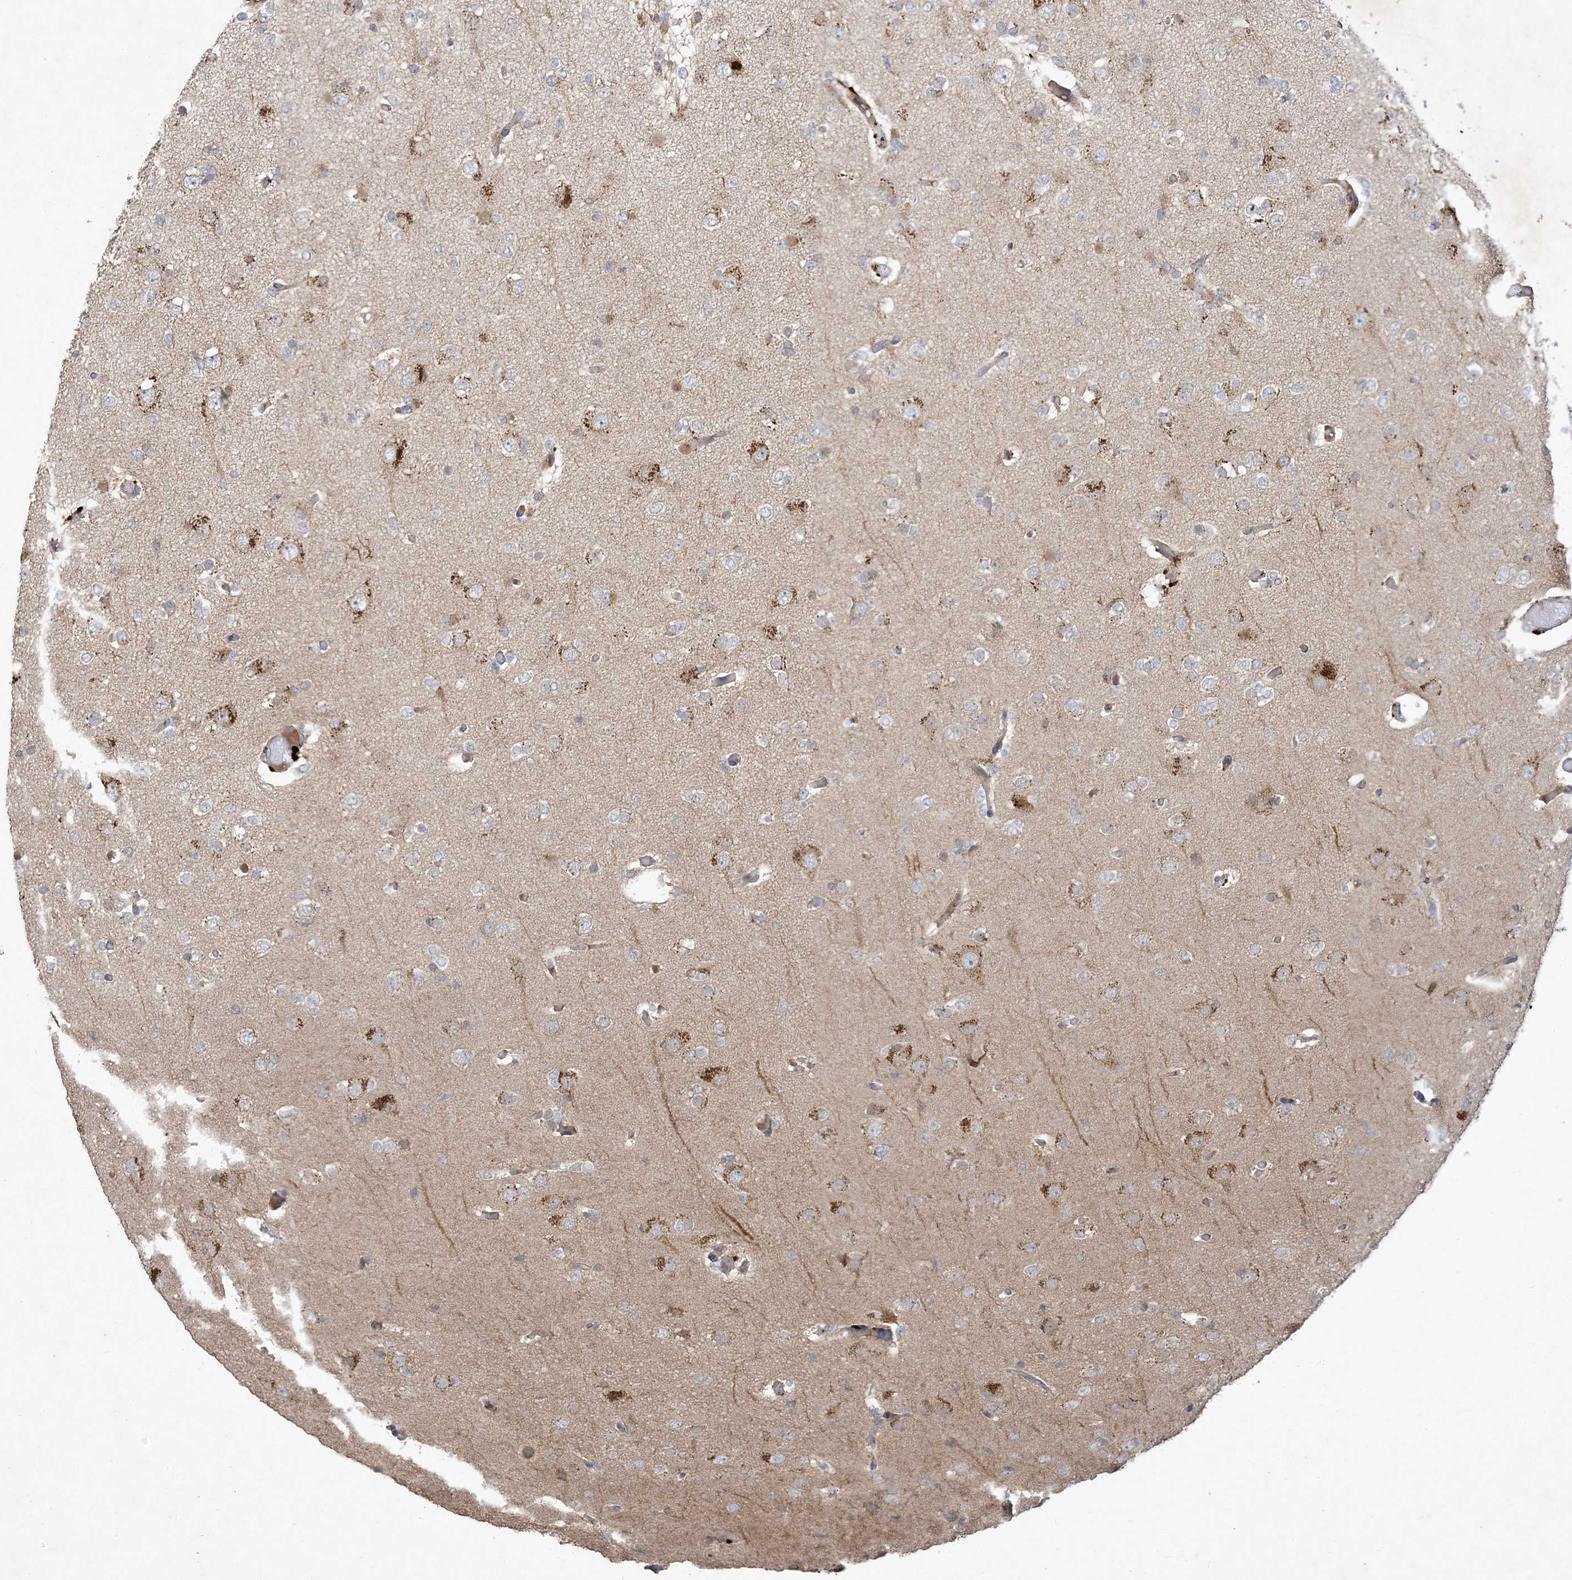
{"staining": {"intensity": "moderate", "quantity": "25%-75%", "location": "cytoplasmic/membranous"}, "tissue": "glioma", "cell_type": "Tumor cells", "image_type": "cancer", "snomed": [{"axis": "morphology", "description": "Glioma, malignant, Low grade"}, {"axis": "topography", "description": "Brain"}], "caption": "Glioma stained with a brown dye displays moderate cytoplasmic/membranous positive positivity in approximately 25%-75% of tumor cells.", "gene": "MASP2", "patient": {"sex": "female", "age": 22}}